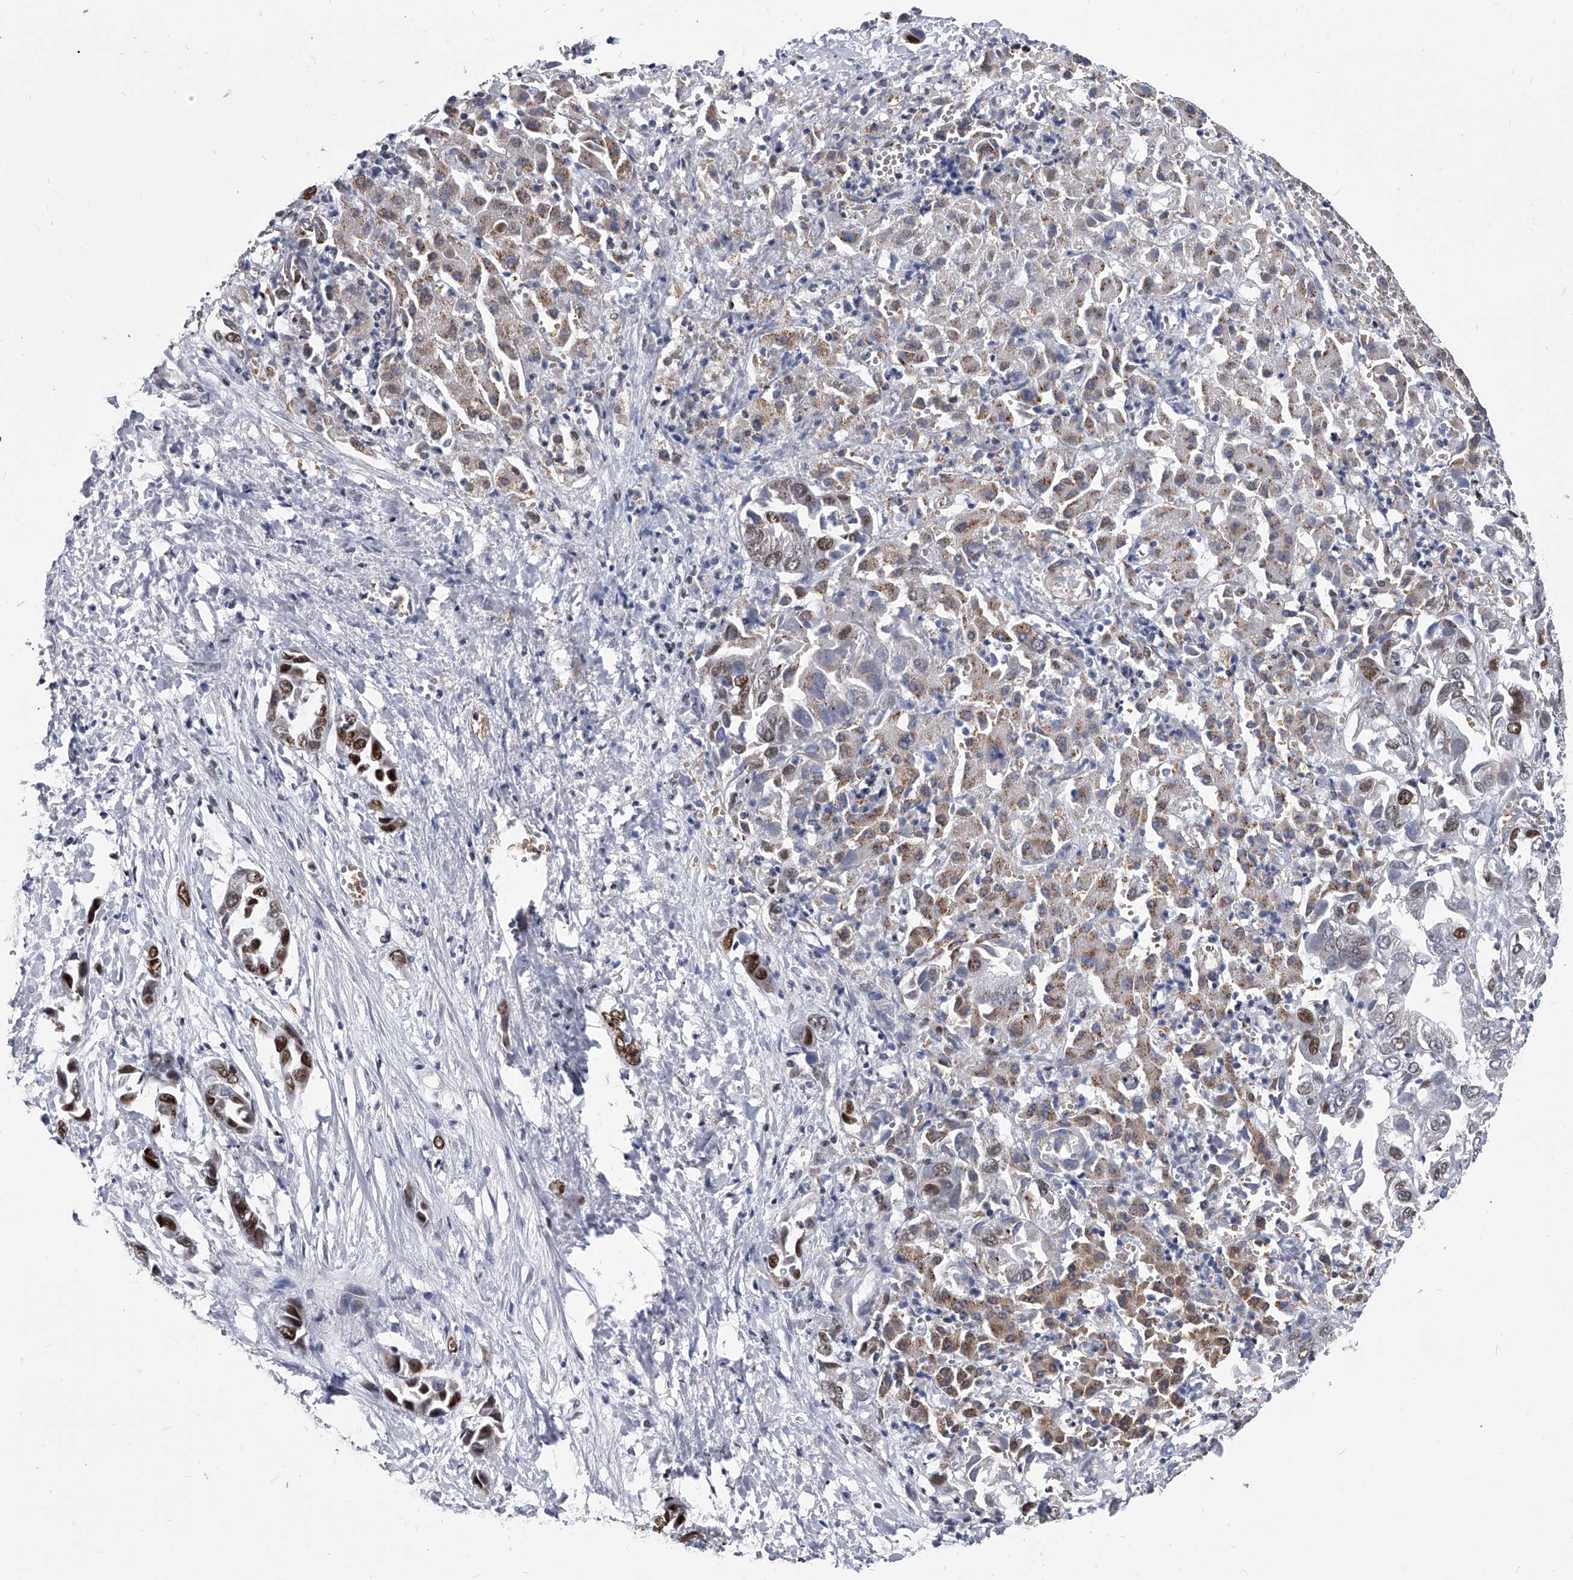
{"staining": {"intensity": "strong", "quantity": ">75%", "location": "nuclear"}, "tissue": "liver cancer", "cell_type": "Tumor cells", "image_type": "cancer", "snomed": [{"axis": "morphology", "description": "Cholangiocarcinoma"}, {"axis": "topography", "description": "Liver"}], "caption": "Immunohistochemistry (DAB (3,3'-diaminobenzidine)) staining of cholangiocarcinoma (liver) exhibits strong nuclear protein staining in approximately >75% of tumor cells.", "gene": "SIM2", "patient": {"sex": "female", "age": 52}}